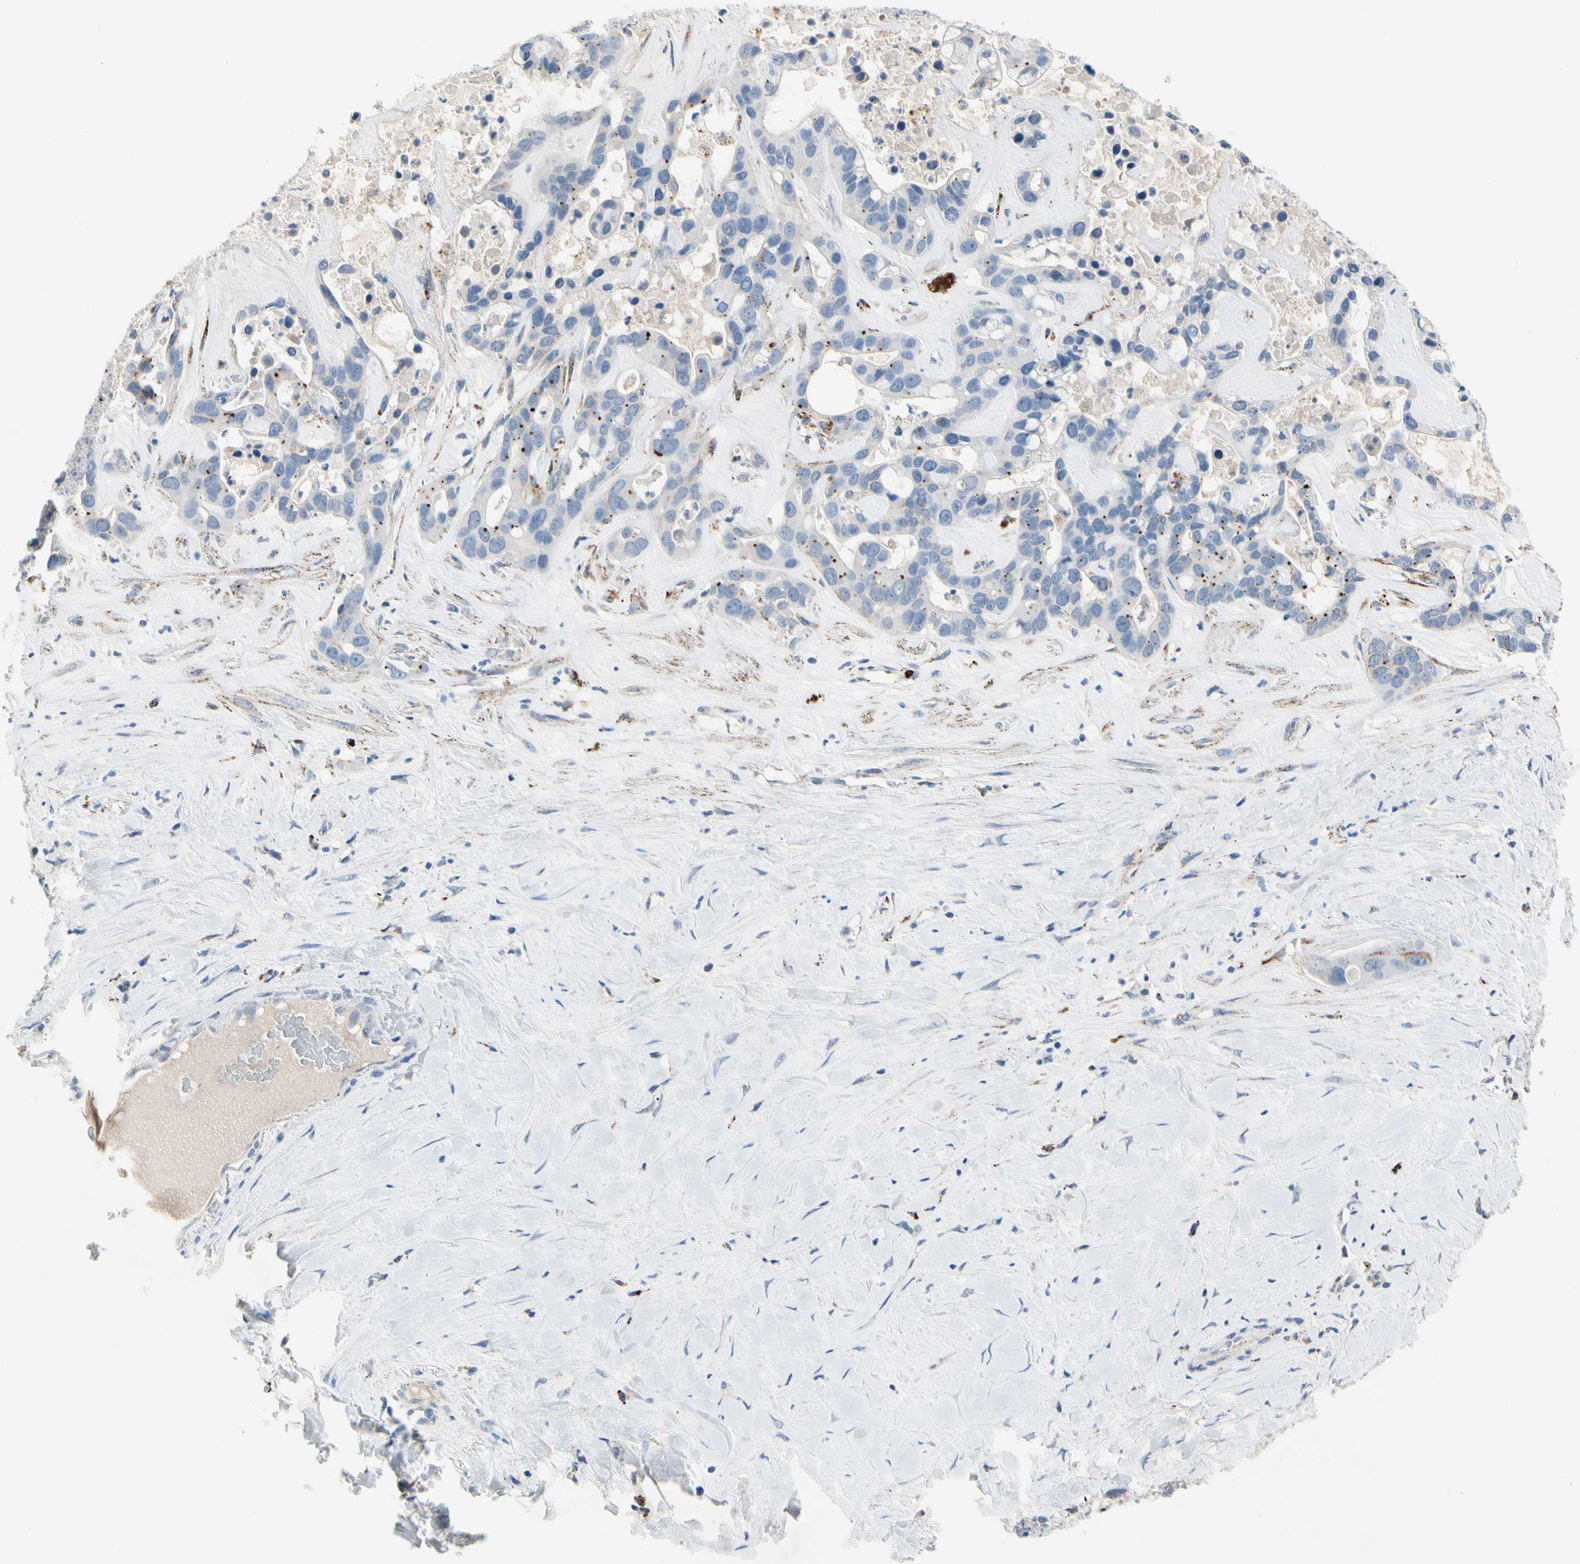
{"staining": {"intensity": "negative", "quantity": "none", "location": "none"}, "tissue": "liver cancer", "cell_type": "Tumor cells", "image_type": "cancer", "snomed": [{"axis": "morphology", "description": "Cholangiocarcinoma"}, {"axis": "topography", "description": "Liver"}], "caption": "Tumor cells show no significant protein positivity in cholangiocarcinoma (liver).", "gene": "RETSAT", "patient": {"sex": "female", "age": 65}}